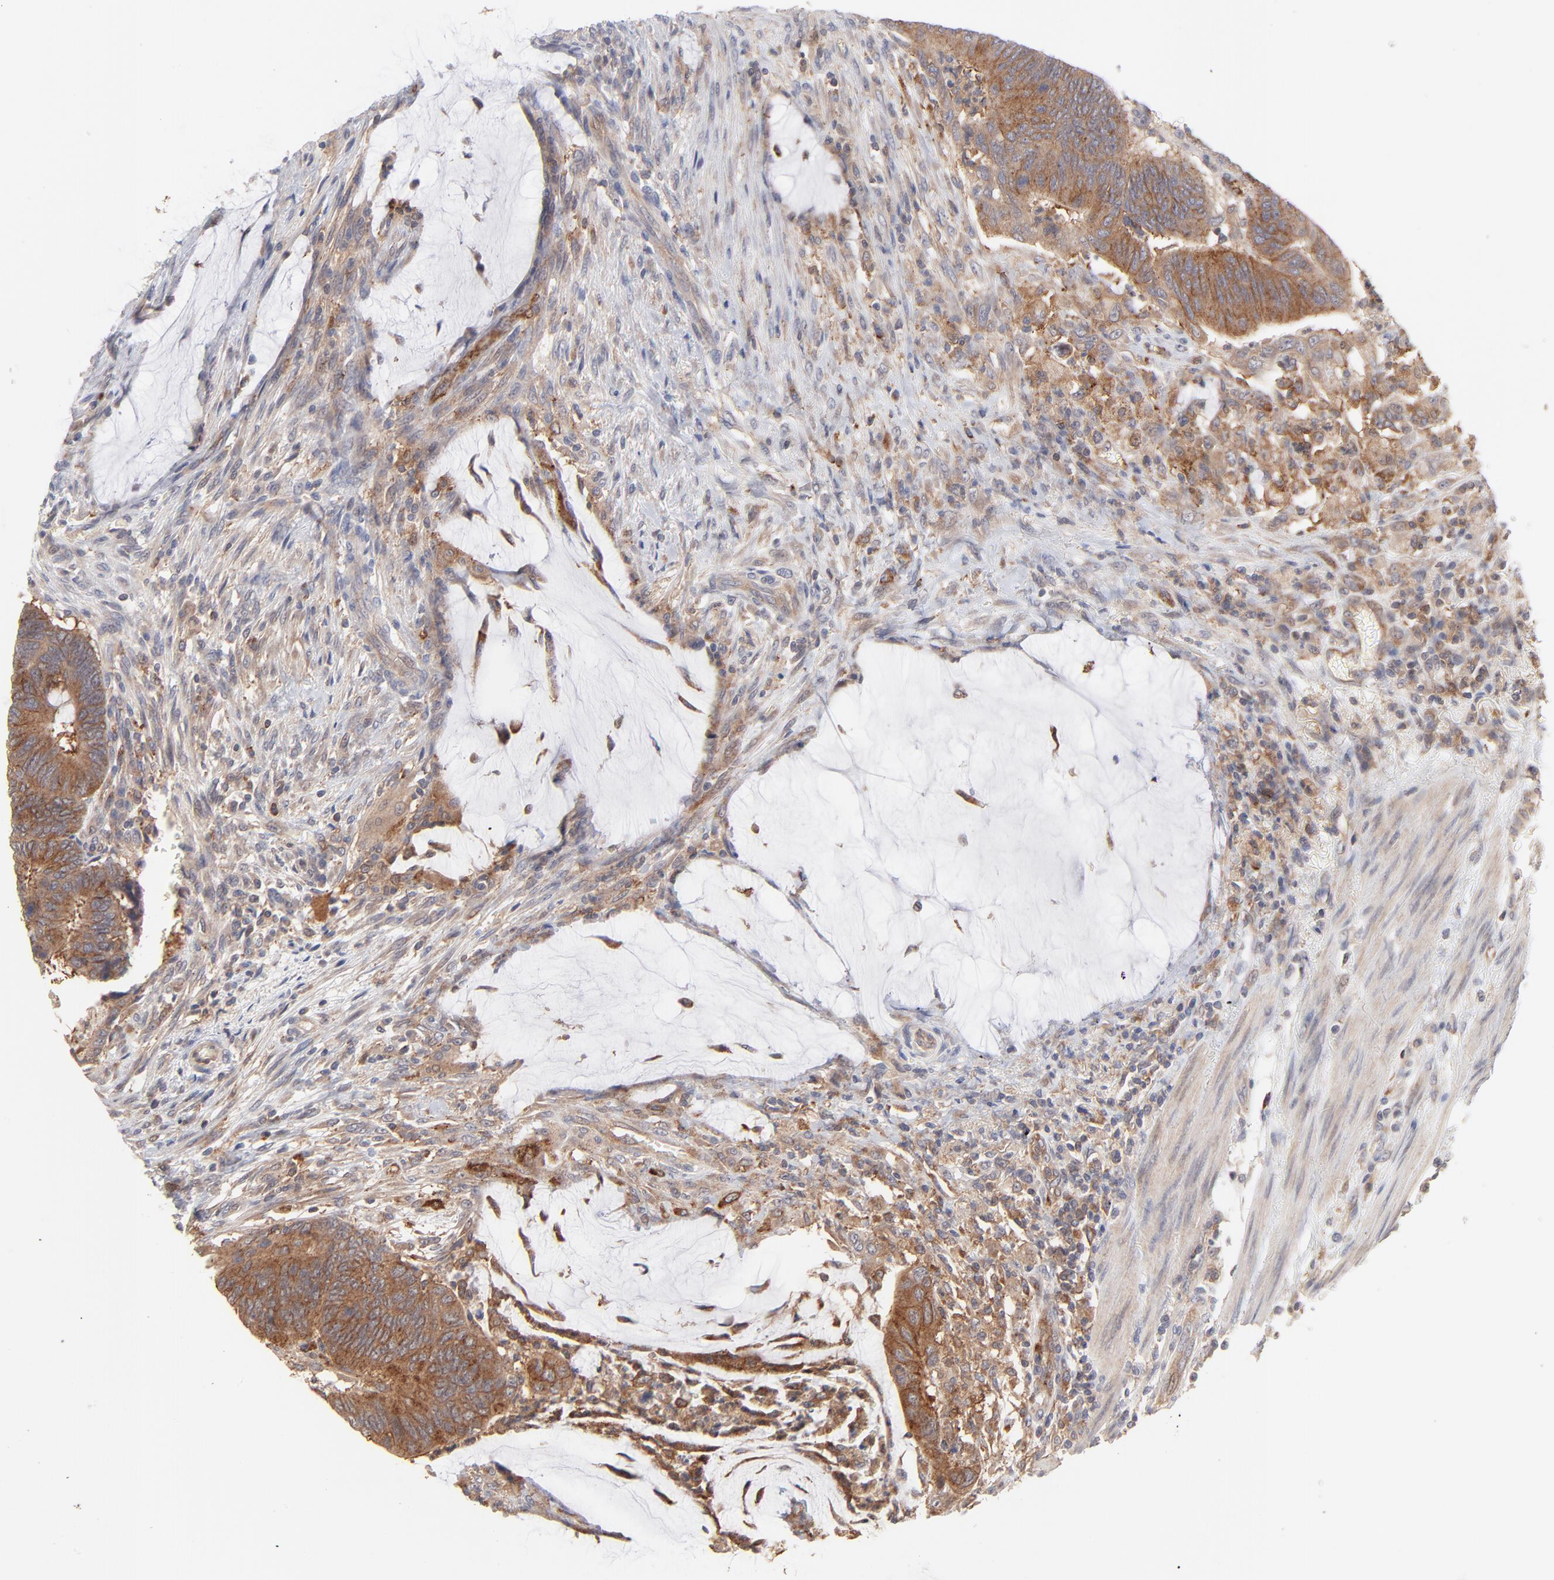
{"staining": {"intensity": "moderate", "quantity": ">75%", "location": "cytoplasmic/membranous"}, "tissue": "colorectal cancer", "cell_type": "Tumor cells", "image_type": "cancer", "snomed": [{"axis": "morphology", "description": "Normal tissue, NOS"}, {"axis": "morphology", "description": "Adenocarcinoma, NOS"}, {"axis": "topography", "description": "Rectum"}], "caption": "Human colorectal adenocarcinoma stained with a brown dye displays moderate cytoplasmic/membranous positive positivity in about >75% of tumor cells.", "gene": "IVNS1ABP", "patient": {"sex": "male", "age": 92}}